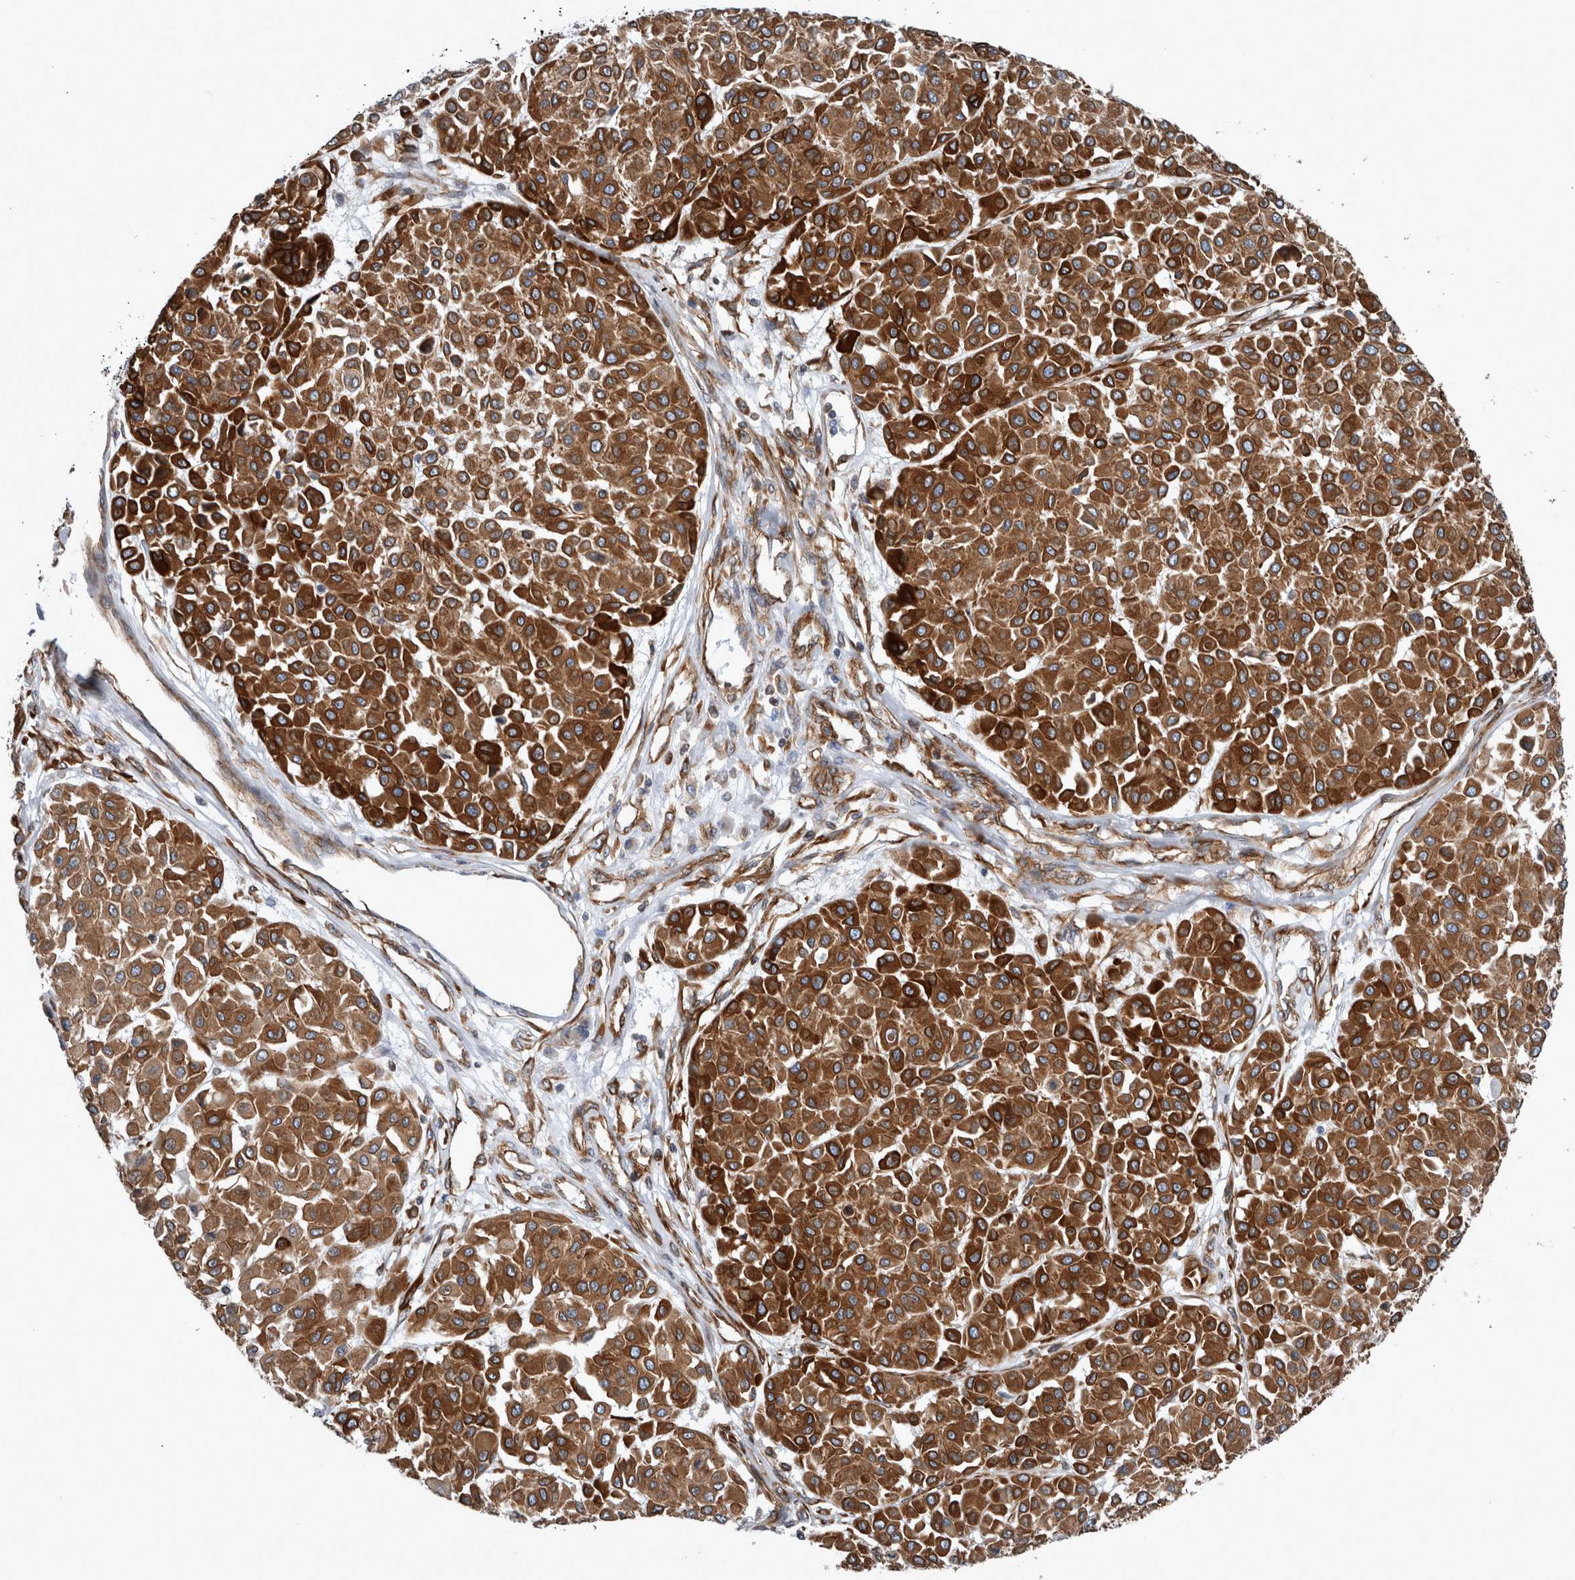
{"staining": {"intensity": "strong", "quantity": ">75%", "location": "cytoplasmic/membranous"}, "tissue": "melanoma", "cell_type": "Tumor cells", "image_type": "cancer", "snomed": [{"axis": "morphology", "description": "Malignant melanoma, Metastatic site"}, {"axis": "topography", "description": "Soft tissue"}], "caption": "Immunohistochemical staining of human melanoma demonstrates high levels of strong cytoplasmic/membranous protein expression in approximately >75% of tumor cells.", "gene": "PLEC", "patient": {"sex": "male", "age": 41}}